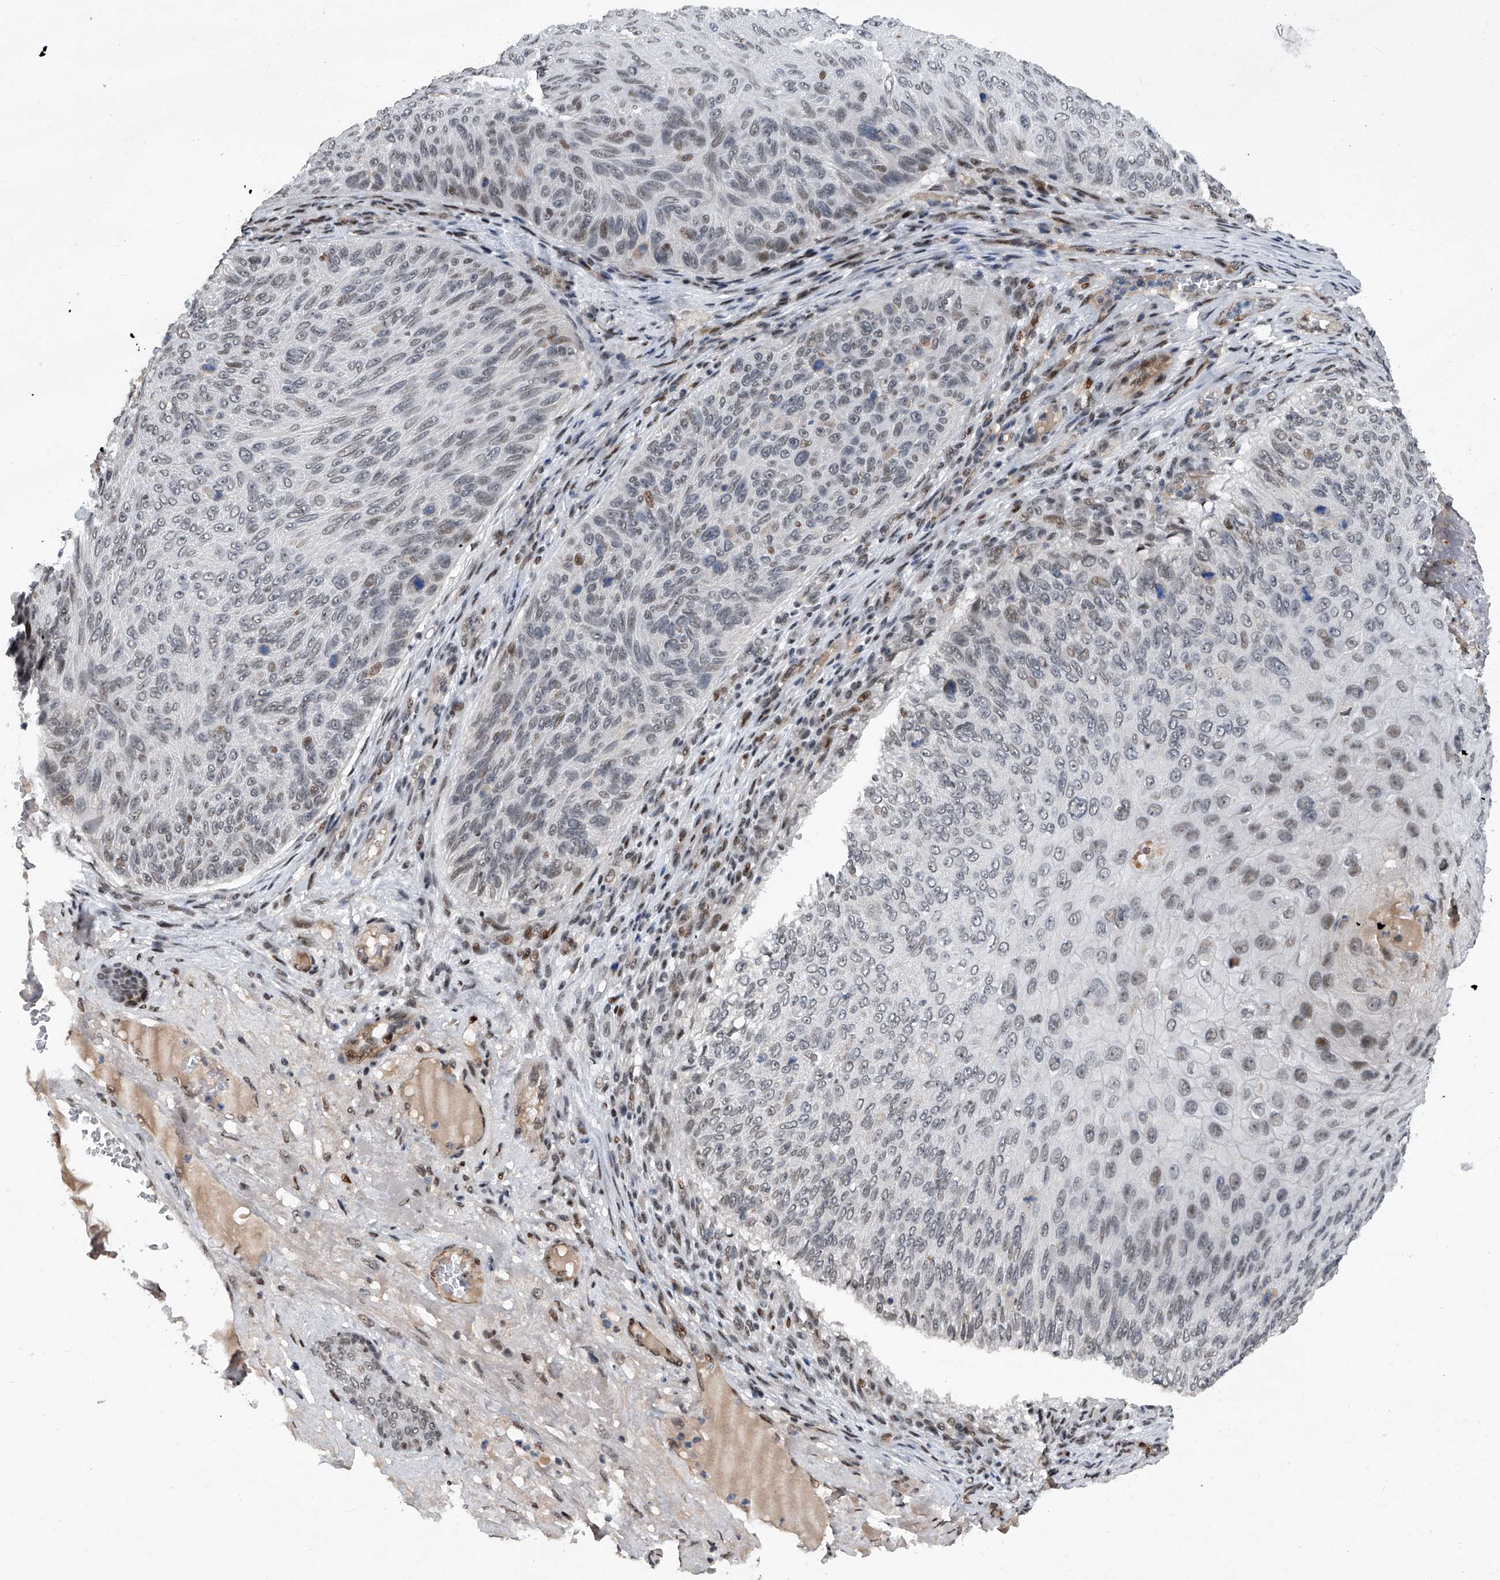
{"staining": {"intensity": "negative", "quantity": "none", "location": "none"}, "tissue": "skin cancer", "cell_type": "Tumor cells", "image_type": "cancer", "snomed": [{"axis": "morphology", "description": "Squamous cell carcinoma, NOS"}, {"axis": "topography", "description": "Skin"}], "caption": "High power microscopy micrograph of an IHC micrograph of skin squamous cell carcinoma, revealing no significant expression in tumor cells. Nuclei are stained in blue.", "gene": "ZNF426", "patient": {"sex": "female", "age": 88}}